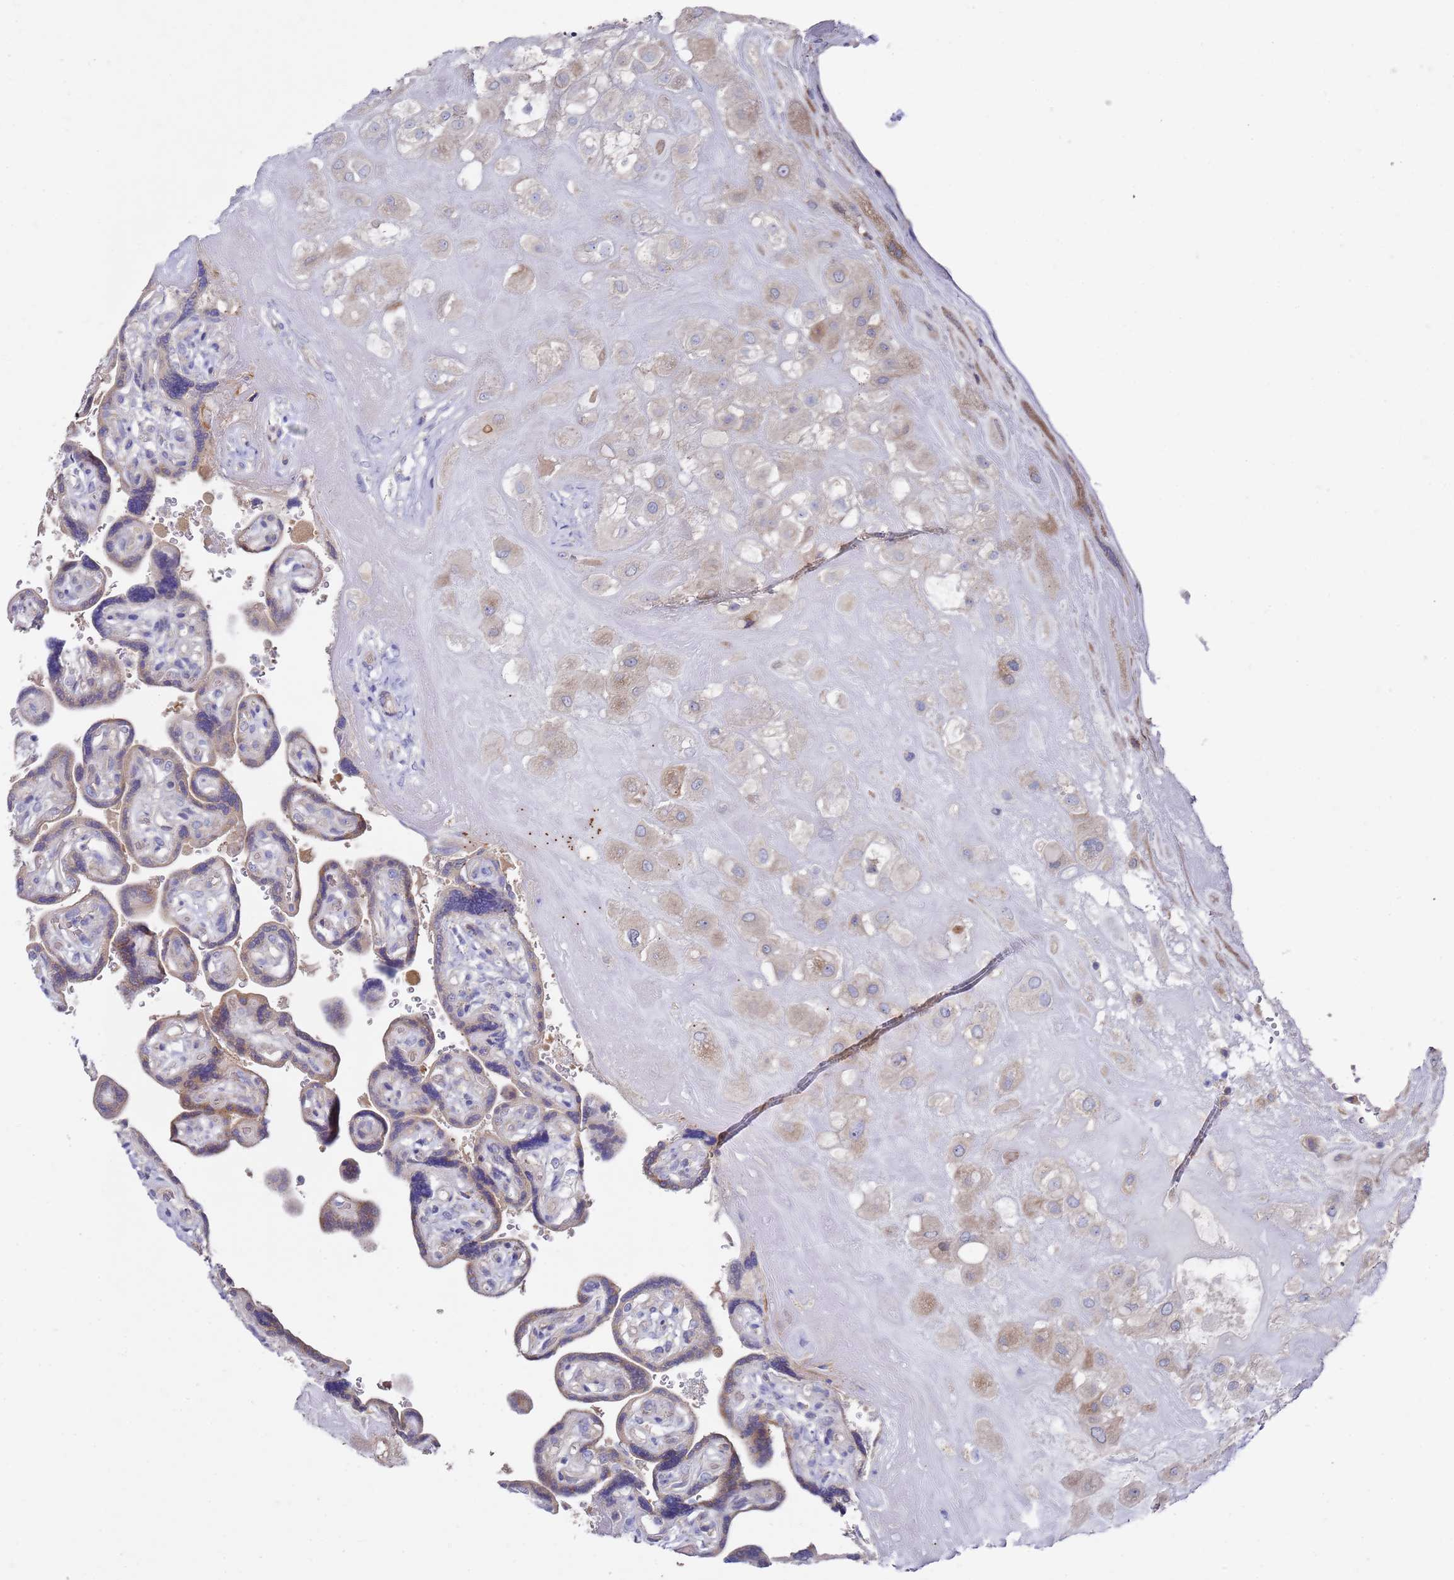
{"staining": {"intensity": "weak", "quantity": ">75%", "location": "cytoplasmic/membranous"}, "tissue": "placenta", "cell_type": "Decidual cells", "image_type": "normal", "snomed": [{"axis": "morphology", "description": "Normal tissue, NOS"}, {"axis": "topography", "description": "Placenta"}], "caption": "Immunohistochemistry (IHC) of unremarkable human placenta exhibits low levels of weak cytoplasmic/membranous expression in approximately >75% of decidual cells. (DAB IHC, brown staining for protein, blue staining for nuclei).", "gene": "SCAPER", "patient": {"sex": "female", "age": 32}}